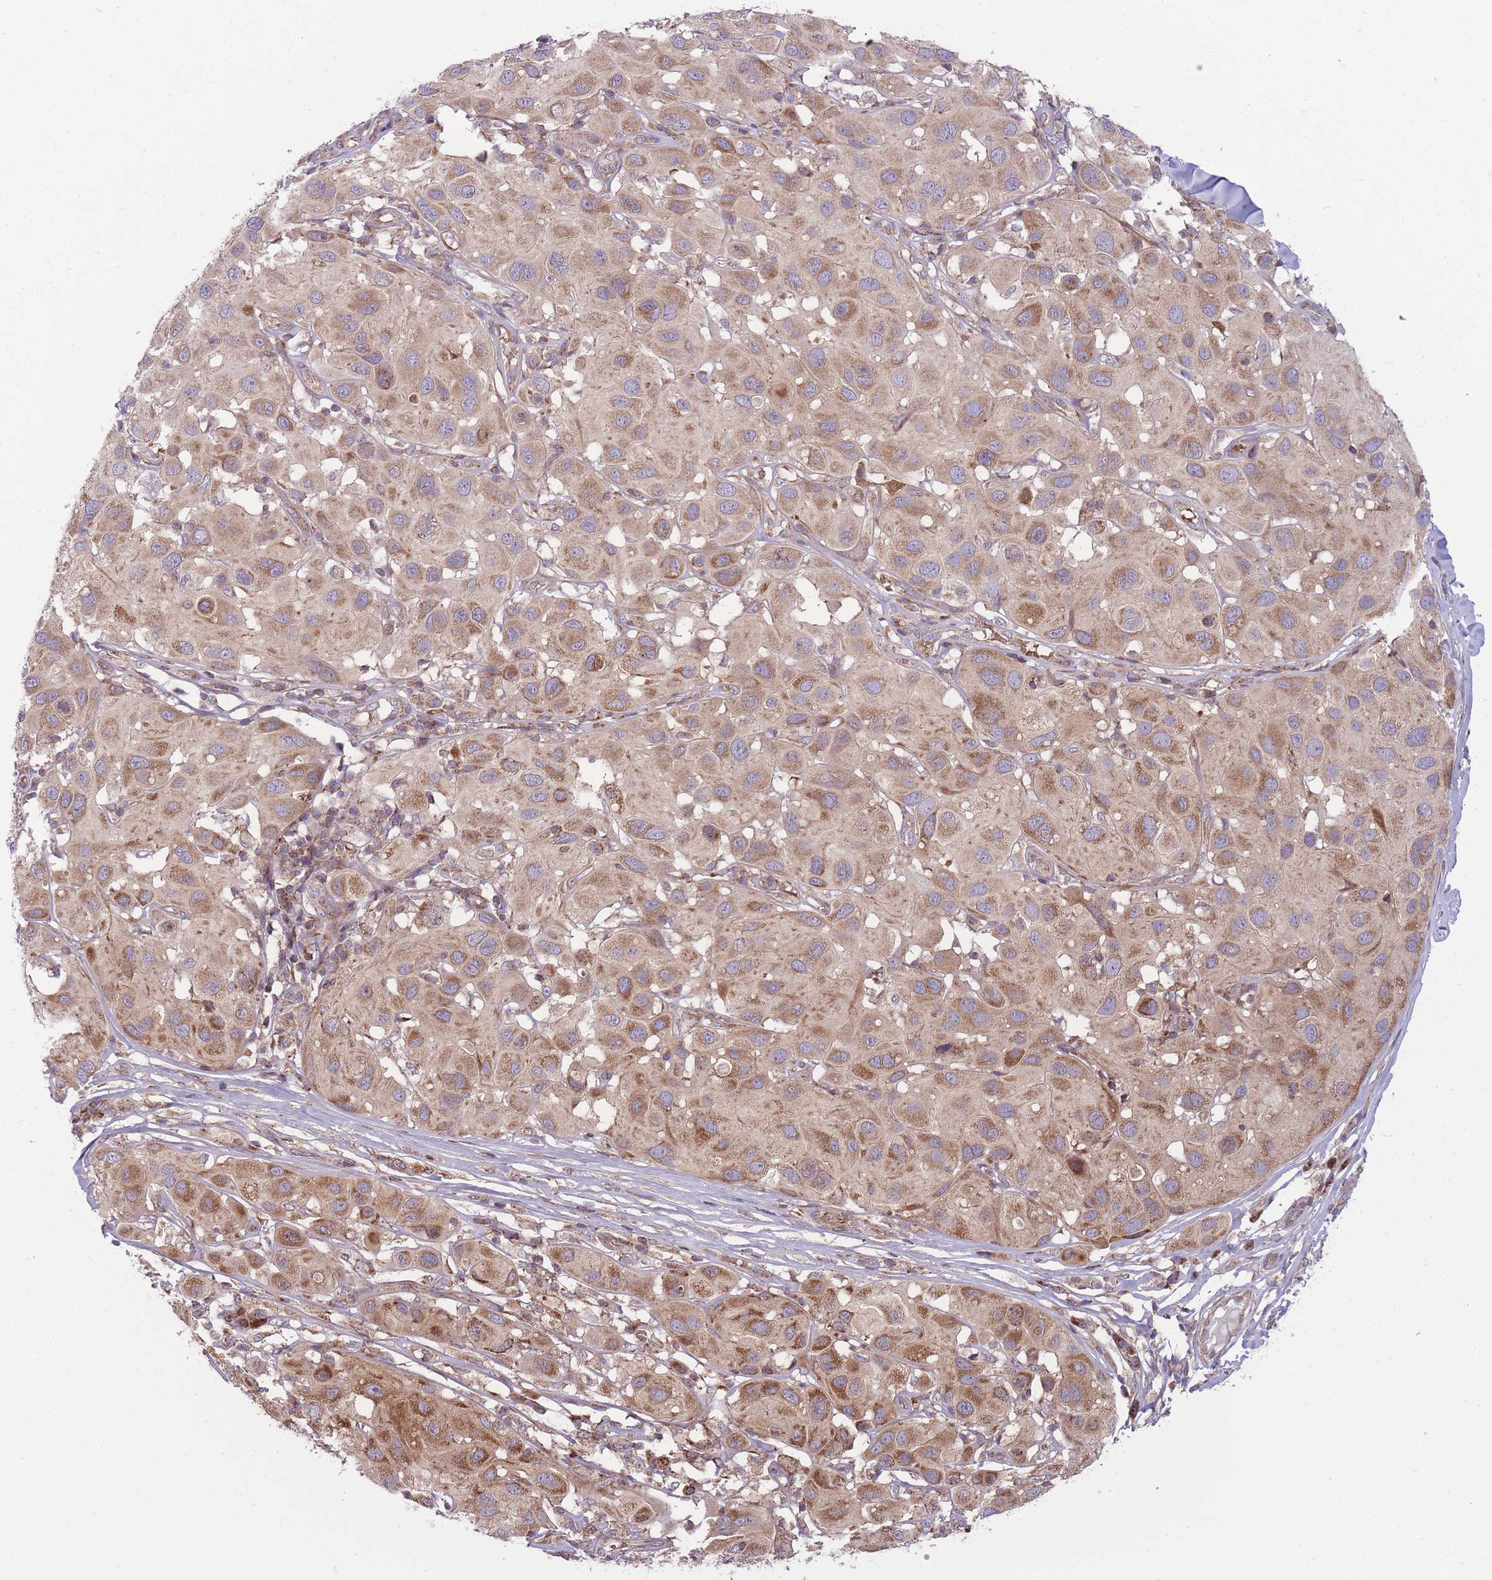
{"staining": {"intensity": "moderate", "quantity": ">75%", "location": "cytoplasmic/membranous"}, "tissue": "melanoma", "cell_type": "Tumor cells", "image_type": "cancer", "snomed": [{"axis": "morphology", "description": "Malignant melanoma, Metastatic site"}, {"axis": "topography", "description": "Skin"}], "caption": "A photomicrograph of human melanoma stained for a protein shows moderate cytoplasmic/membranous brown staining in tumor cells.", "gene": "ANKRD10", "patient": {"sex": "male", "age": 41}}